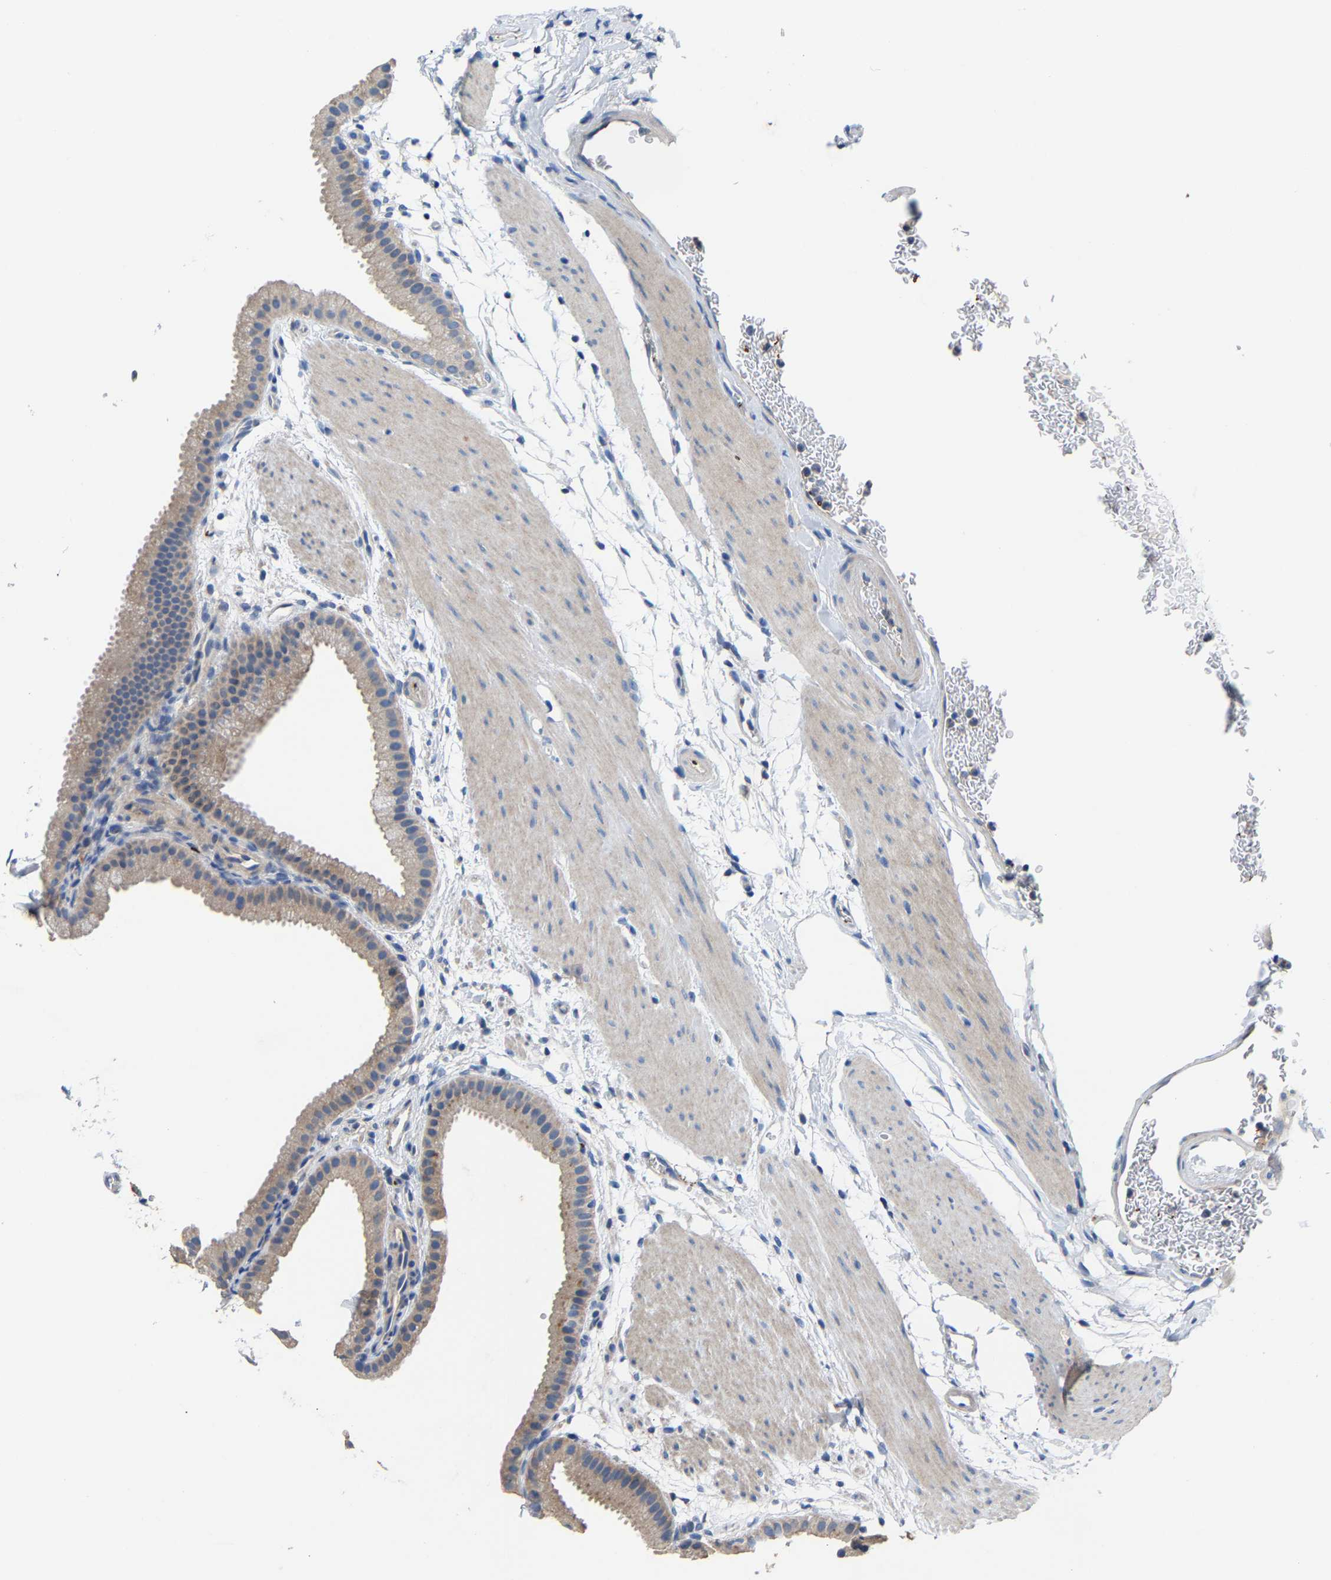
{"staining": {"intensity": "weak", "quantity": "<25%", "location": "cytoplasmic/membranous"}, "tissue": "gallbladder", "cell_type": "Glandular cells", "image_type": "normal", "snomed": [{"axis": "morphology", "description": "Normal tissue, NOS"}, {"axis": "topography", "description": "Gallbladder"}], "caption": "Glandular cells show no significant protein staining in benign gallbladder. The staining was performed using DAB (3,3'-diaminobenzidine) to visualize the protein expression in brown, while the nuclei were stained in blue with hematoxylin (Magnification: 20x).", "gene": "CCDC171", "patient": {"sex": "female", "age": 64}}